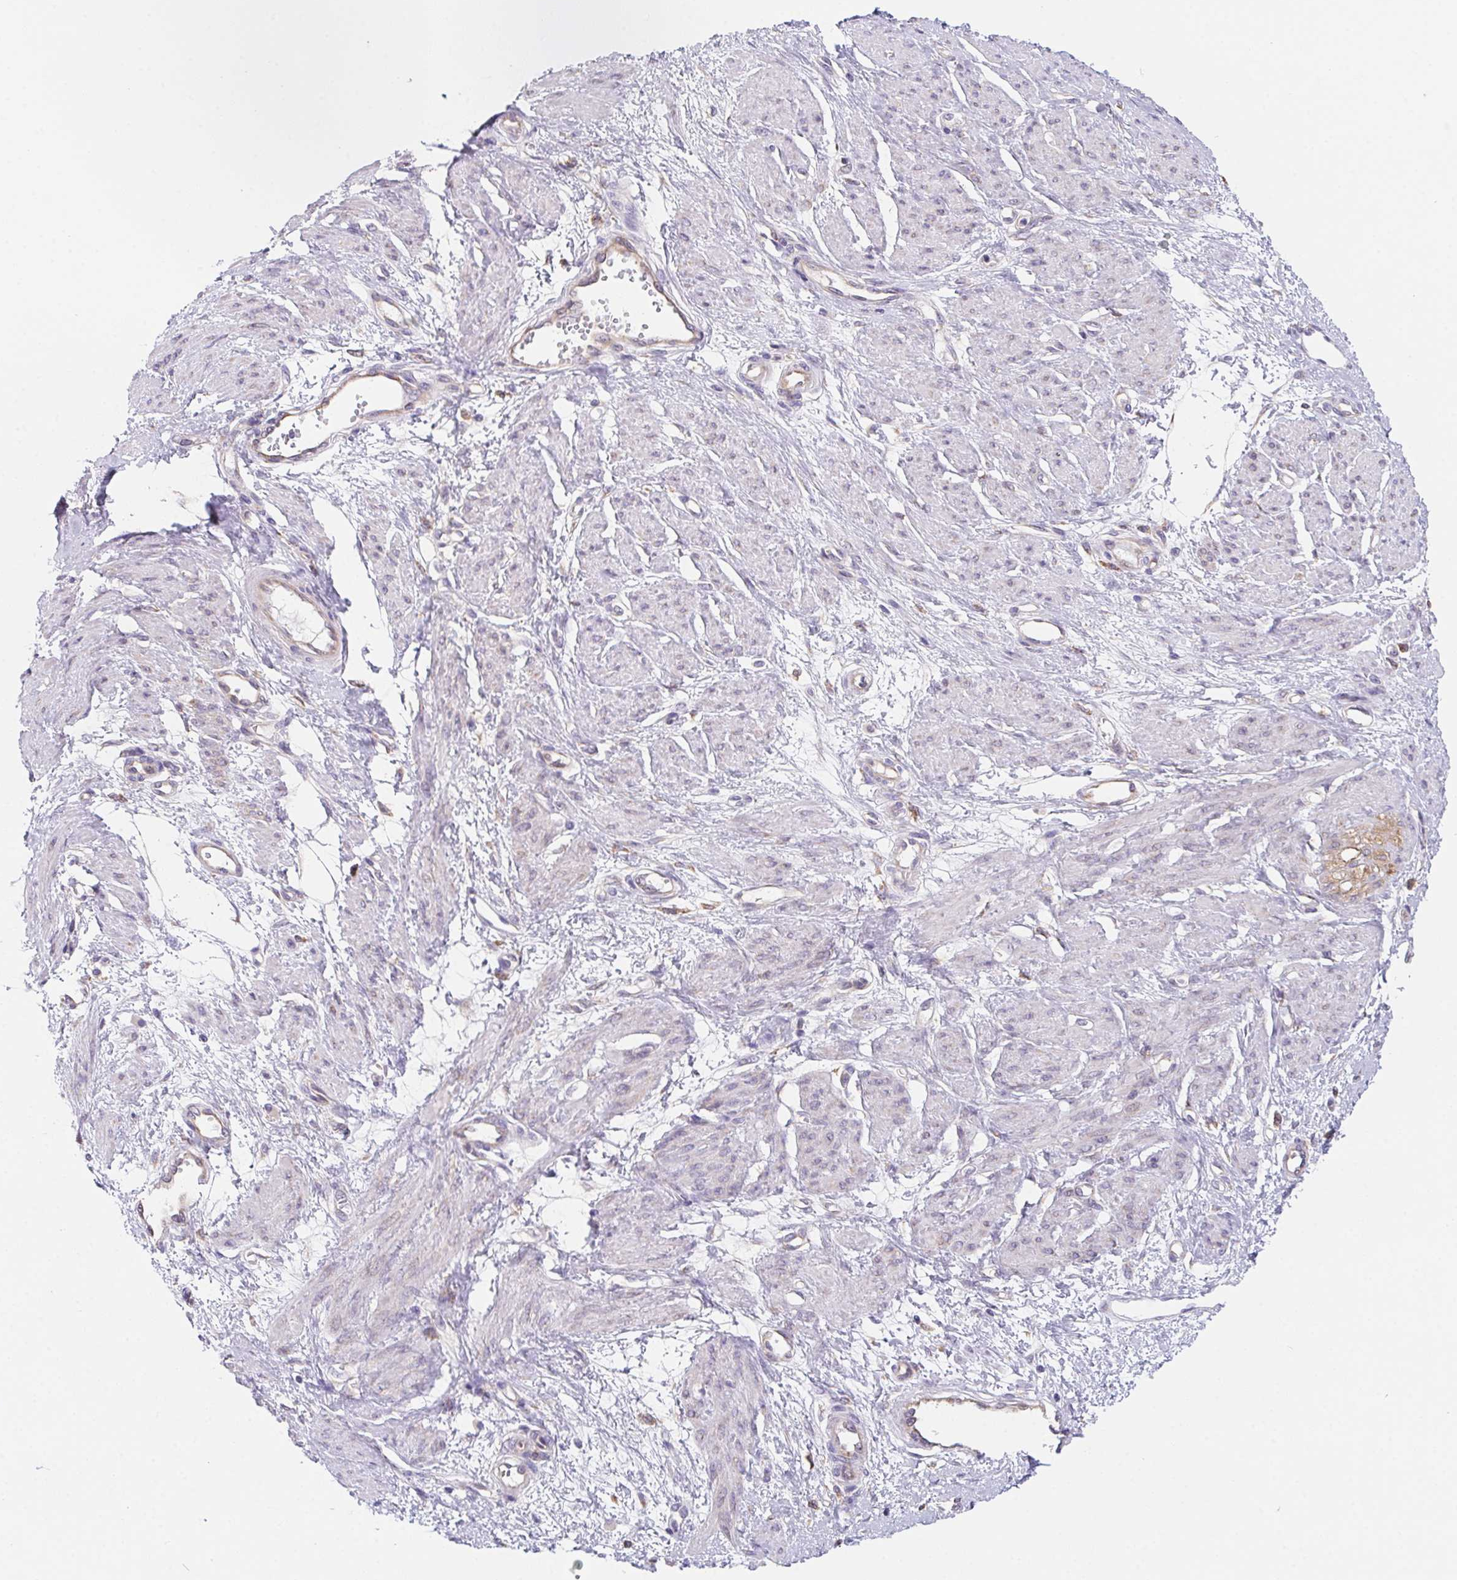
{"staining": {"intensity": "negative", "quantity": "none", "location": "none"}, "tissue": "smooth muscle", "cell_type": "Smooth muscle cells", "image_type": "normal", "snomed": [{"axis": "morphology", "description": "Normal tissue, NOS"}, {"axis": "topography", "description": "Smooth muscle"}, {"axis": "topography", "description": "Uterus"}], "caption": "Smooth muscle stained for a protein using IHC displays no expression smooth muscle cells.", "gene": "ADAM8", "patient": {"sex": "female", "age": 39}}